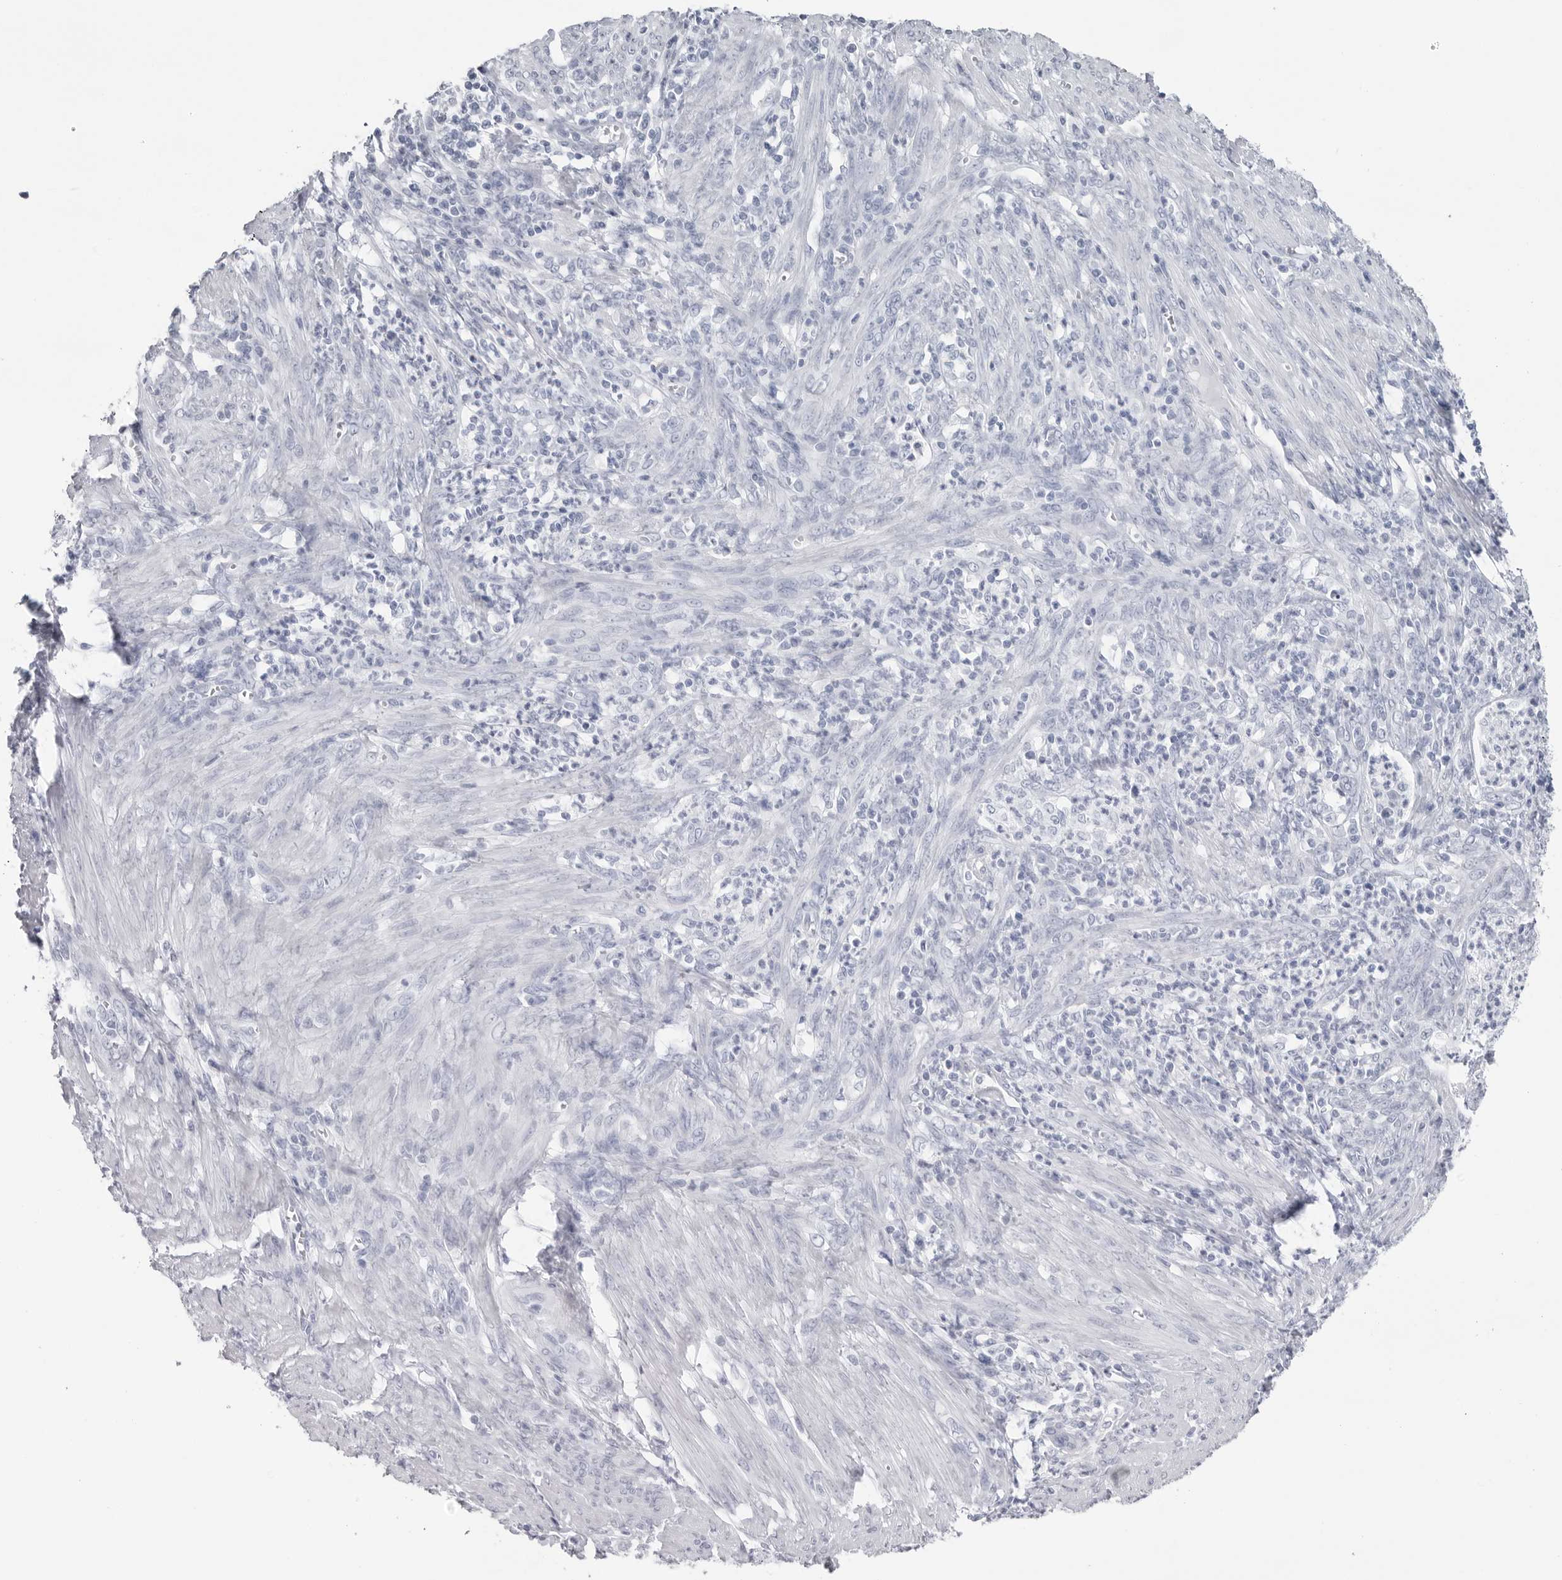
{"staining": {"intensity": "negative", "quantity": "none", "location": "none"}, "tissue": "endometrial cancer", "cell_type": "Tumor cells", "image_type": "cancer", "snomed": [{"axis": "morphology", "description": "Adenocarcinoma, NOS"}, {"axis": "topography", "description": "Endometrium"}], "caption": "This is a photomicrograph of immunohistochemistry staining of endometrial cancer (adenocarcinoma), which shows no expression in tumor cells.", "gene": "CST2", "patient": {"sex": "female", "age": 49}}